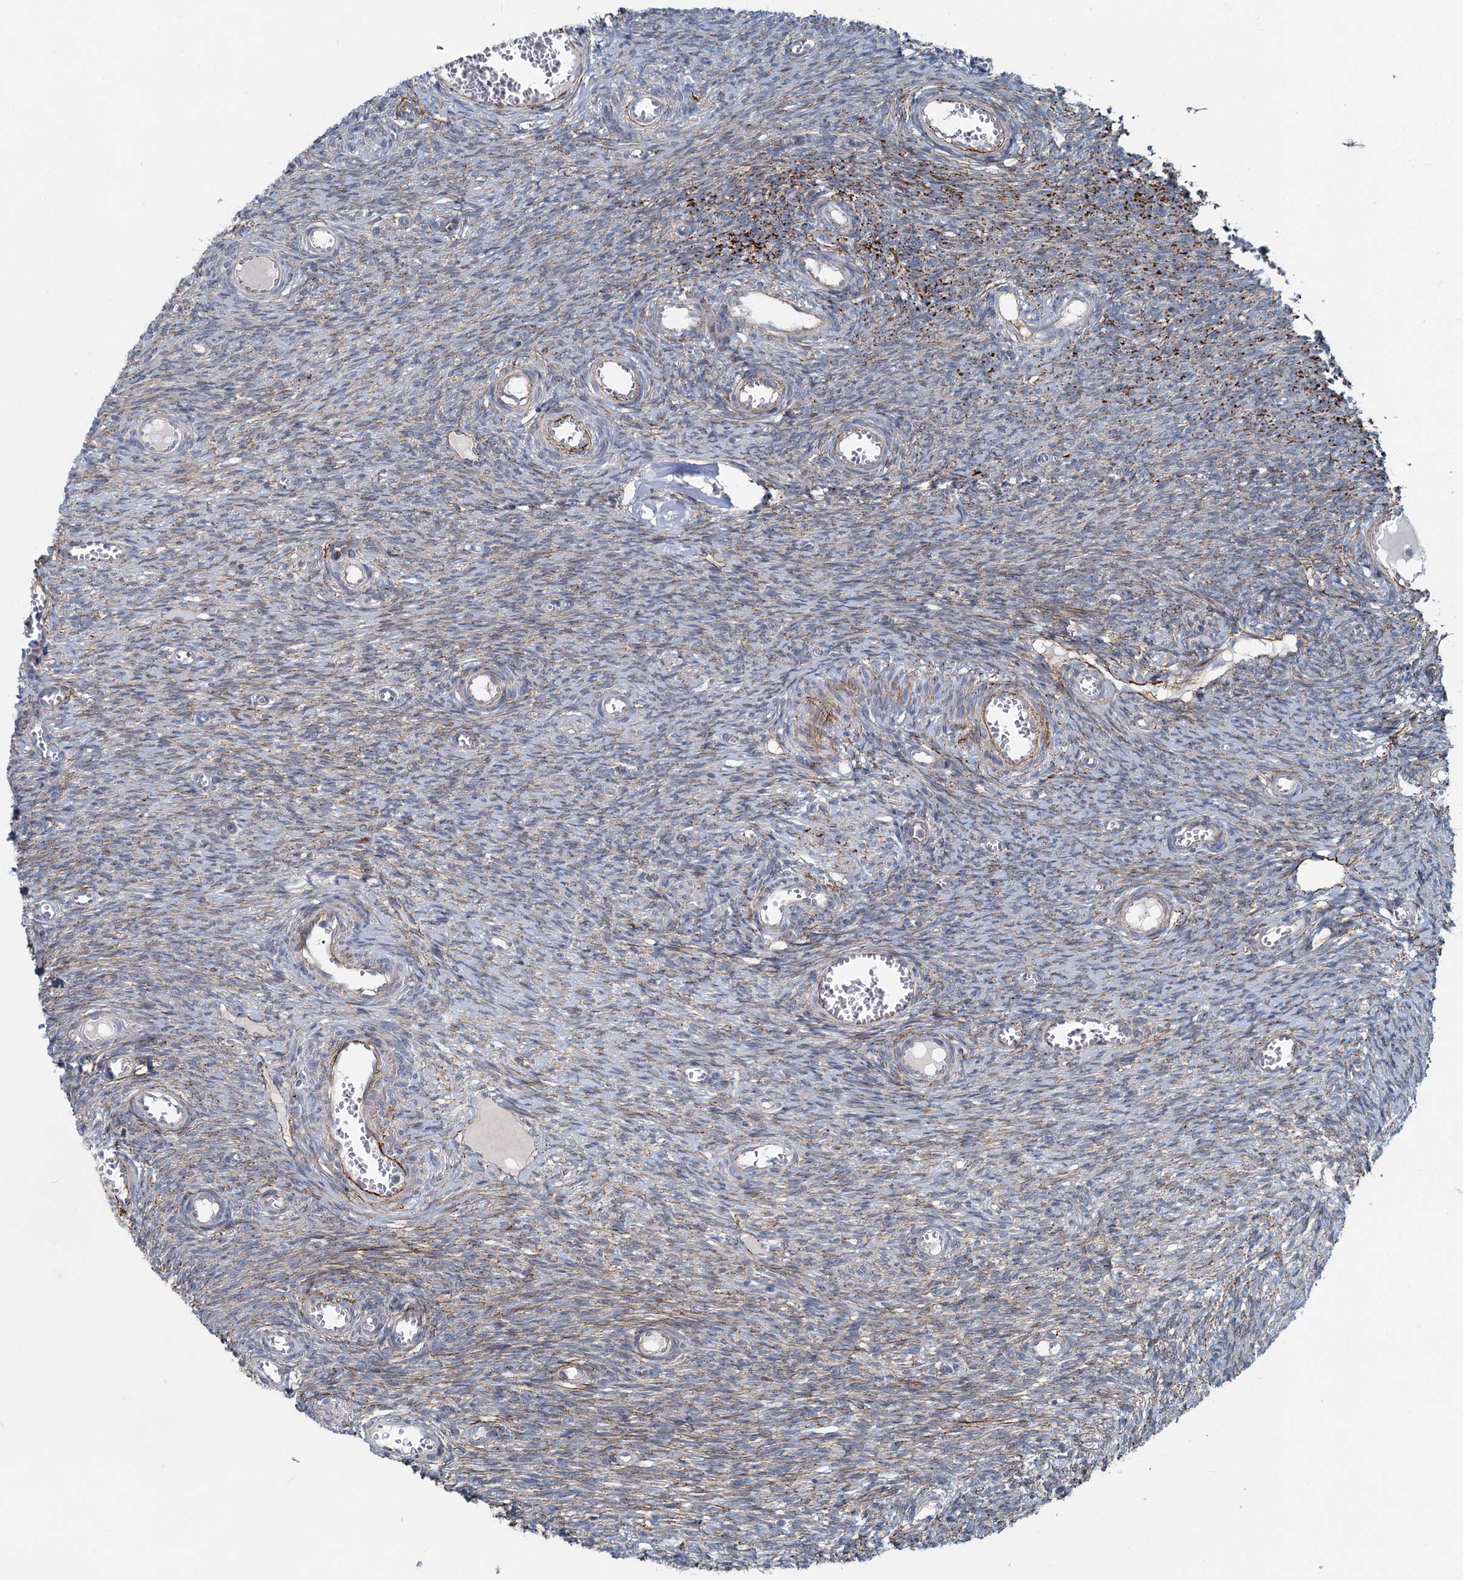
{"staining": {"intensity": "moderate", "quantity": "<25%", "location": "cytoplasmic/membranous"}, "tissue": "ovary", "cell_type": "Ovarian stroma cells", "image_type": "normal", "snomed": [{"axis": "morphology", "description": "Normal tissue, NOS"}, {"axis": "topography", "description": "Ovary"}], "caption": "High-magnification brightfield microscopy of benign ovary stained with DAB (brown) and counterstained with hematoxylin (blue). ovarian stroma cells exhibit moderate cytoplasmic/membranous staining is seen in about<25% of cells.", "gene": "ADCY2", "patient": {"sex": "female", "age": 44}}